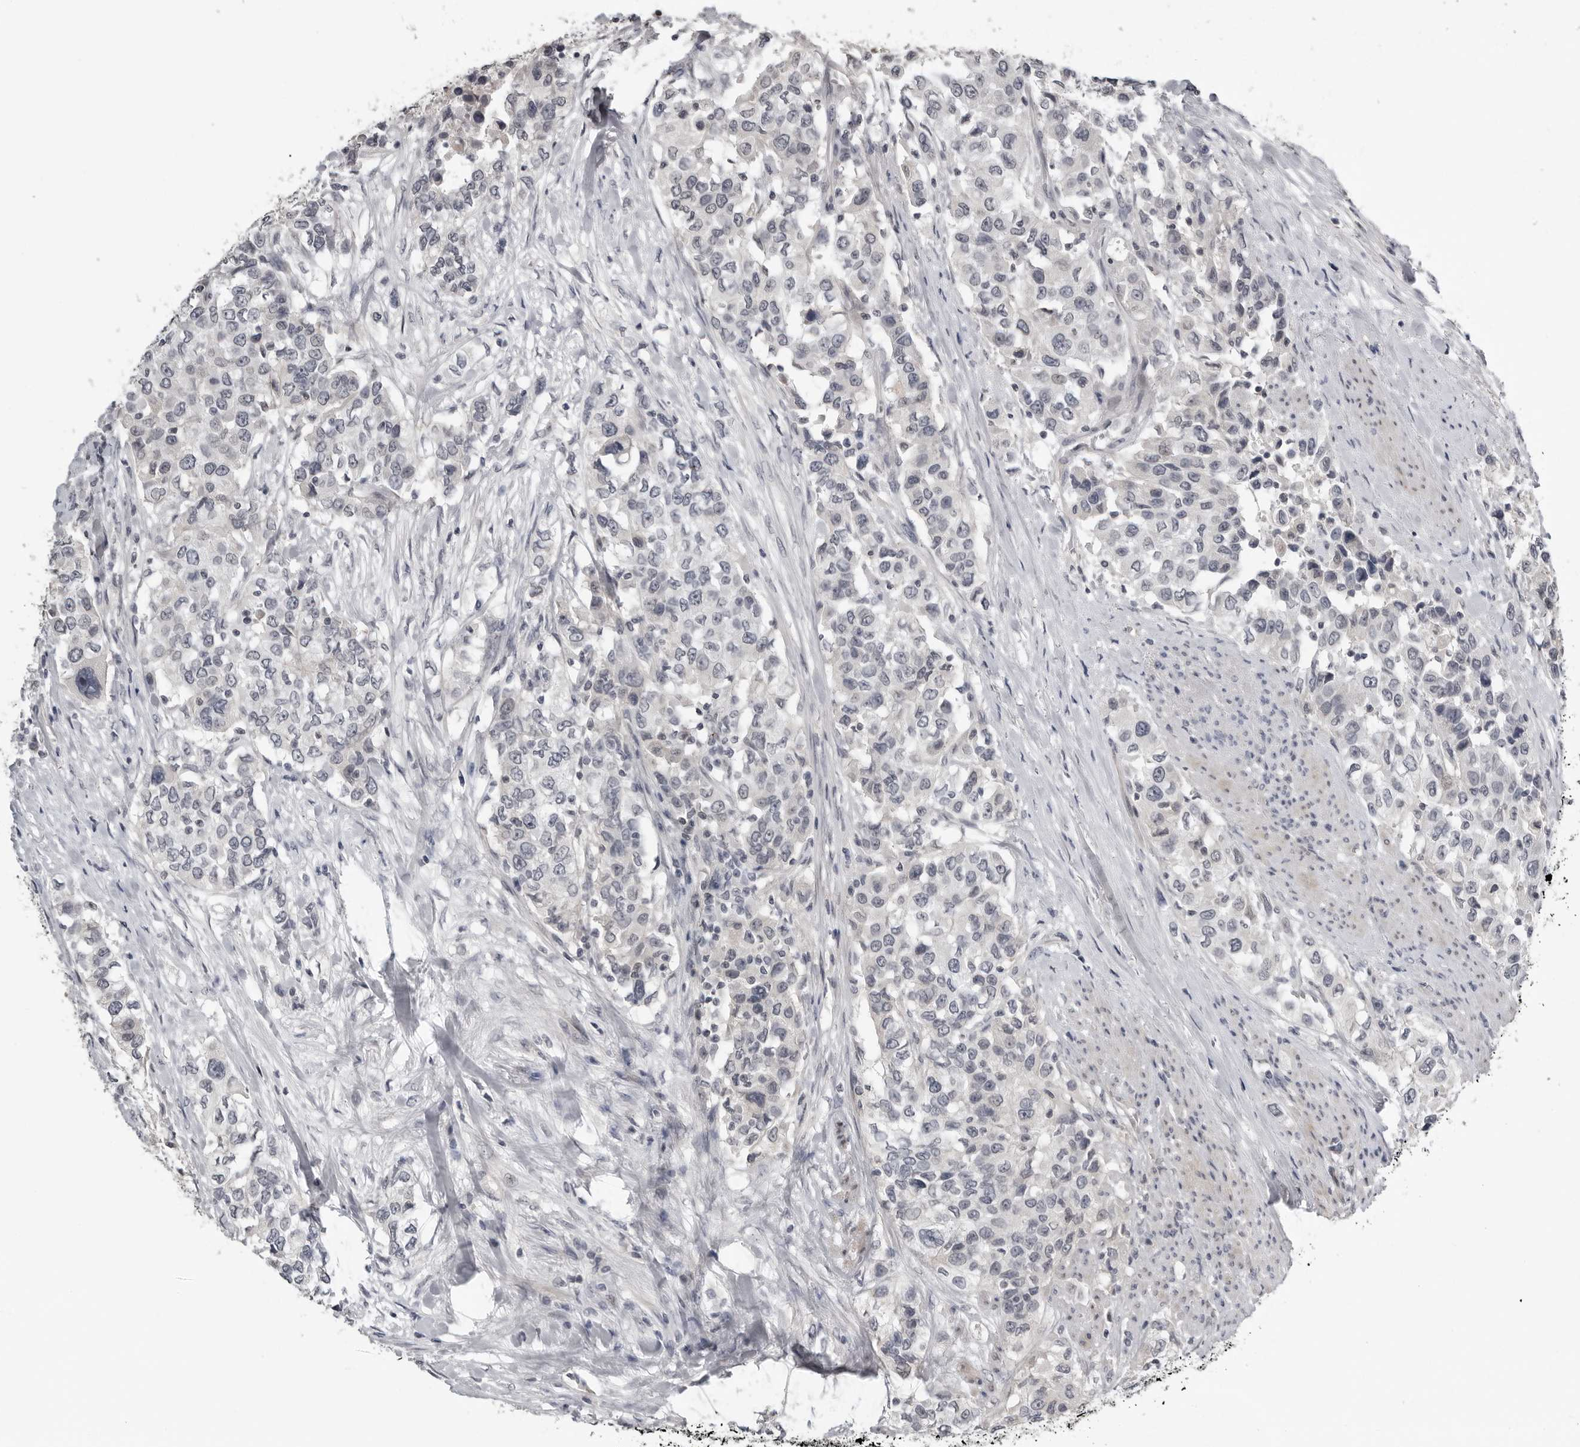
{"staining": {"intensity": "negative", "quantity": "none", "location": "none"}, "tissue": "urothelial cancer", "cell_type": "Tumor cells", "image_type": "cancer", "snomed": [{"axis": "morphology", "description": "Urothelial carcinoma, High grade"}, {"axis": "topography", "description": "Urinary bladder"}], "caption": "The histopathology image exhibits no staining of tumor cells in urothelial cancer.", "gene": "PRRX2", "patient": {"sex": "female", "age": 80}}